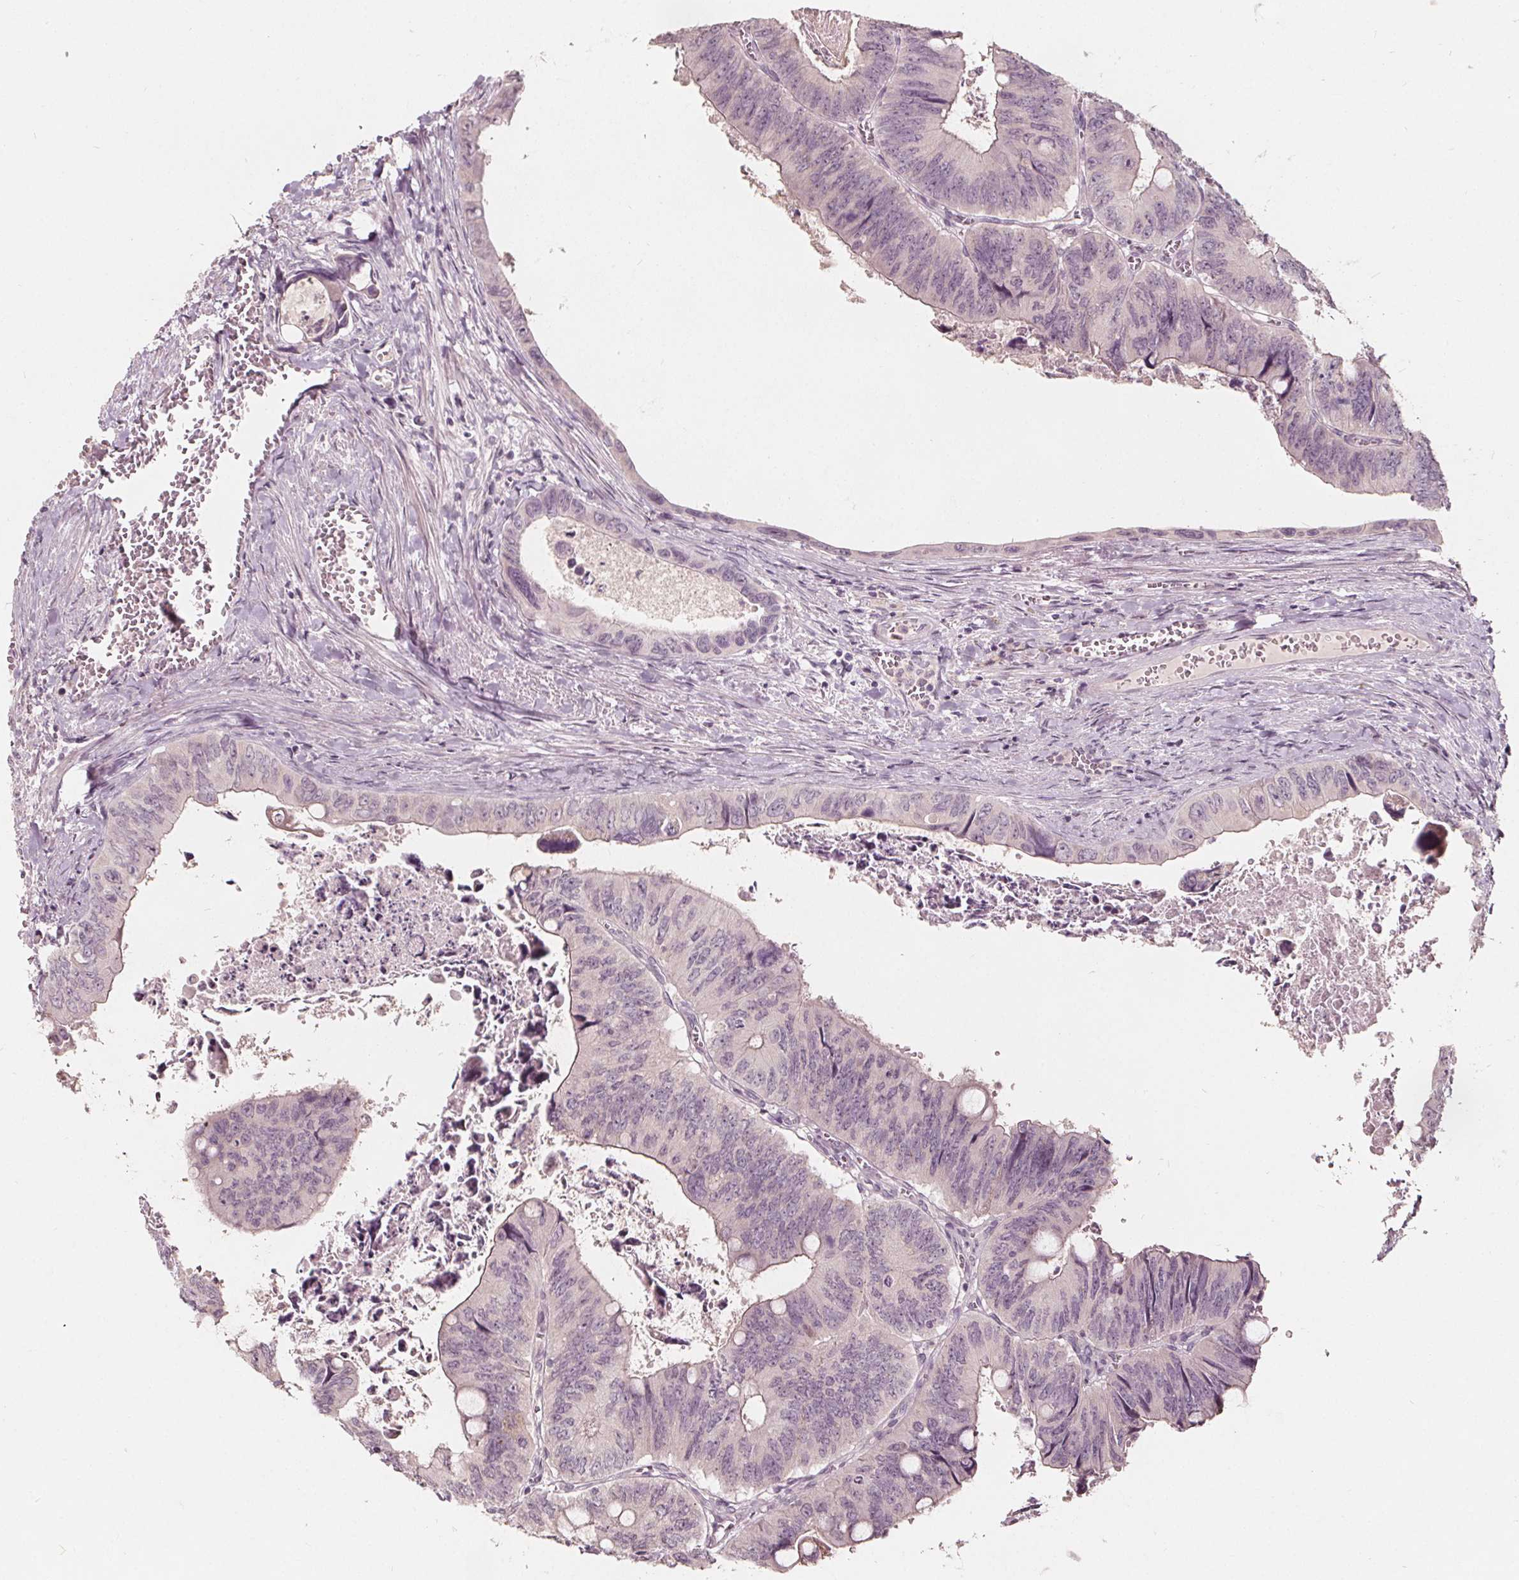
{"staining": {"intensity": "negative", "quantity": "none", "location": "none"}, "tissue": "colorectal cancer", "cell_type": "Tumor cells", "image_type": "cancer", "snomed": [{"axis": "morphology", "description": "Adenocarcinoma, NOS"}, {"axis": "topography", "description": "Colon"}], "caption": "Tumor cells are negative for brown protein staining in colorectal cancer (adenocarcinoma).", "gene": "NPC1L1", "patient": {"sex": "female", "age": 84}}